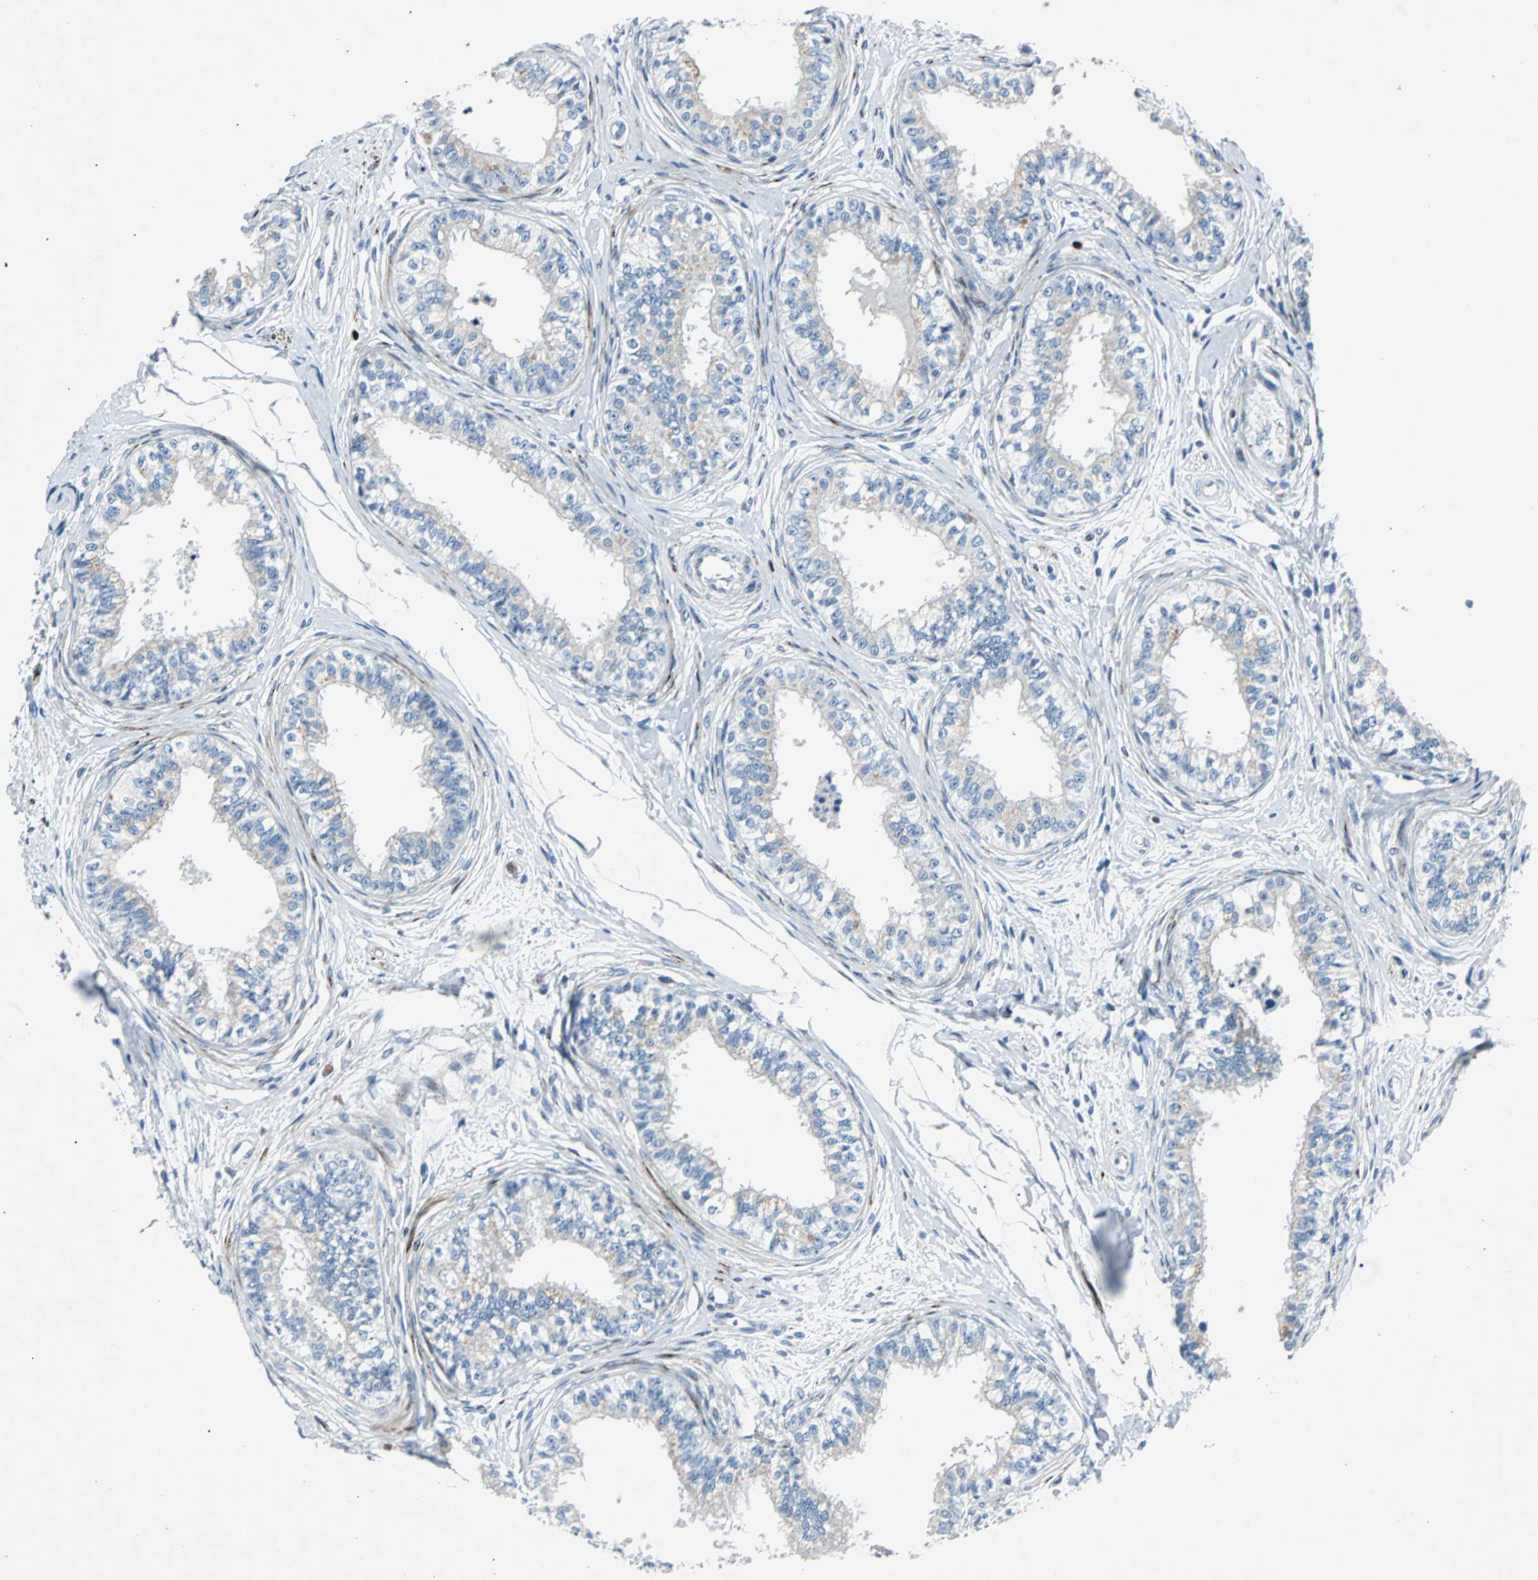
{"staining": {"intensity": "moderate", "quantity": "25%-75%", "location": "cytoplasmic/membranous"}, "tissue": "epididymis", "cell_type": "Glandular cells", "image_type": "normal", "snomed": [{"axis": "morphology", "description": "Normal tissue, NOS"}, {"axis": "morphology", "description": "Adenocarcinoma, metastatic, NOS"}, {"axis": "topography", "description": "Testis"}, {"axis": "topography", "description": "Epididymis"}], "caption": "Immunohistochemical staining of benign epididymis demonstrates moderate cytoplasmic/membranous protein staining in approximately 25%-75% of glandular cells.", "gene": "BBC3", "patient": {"sex": "male", "age": 26}}